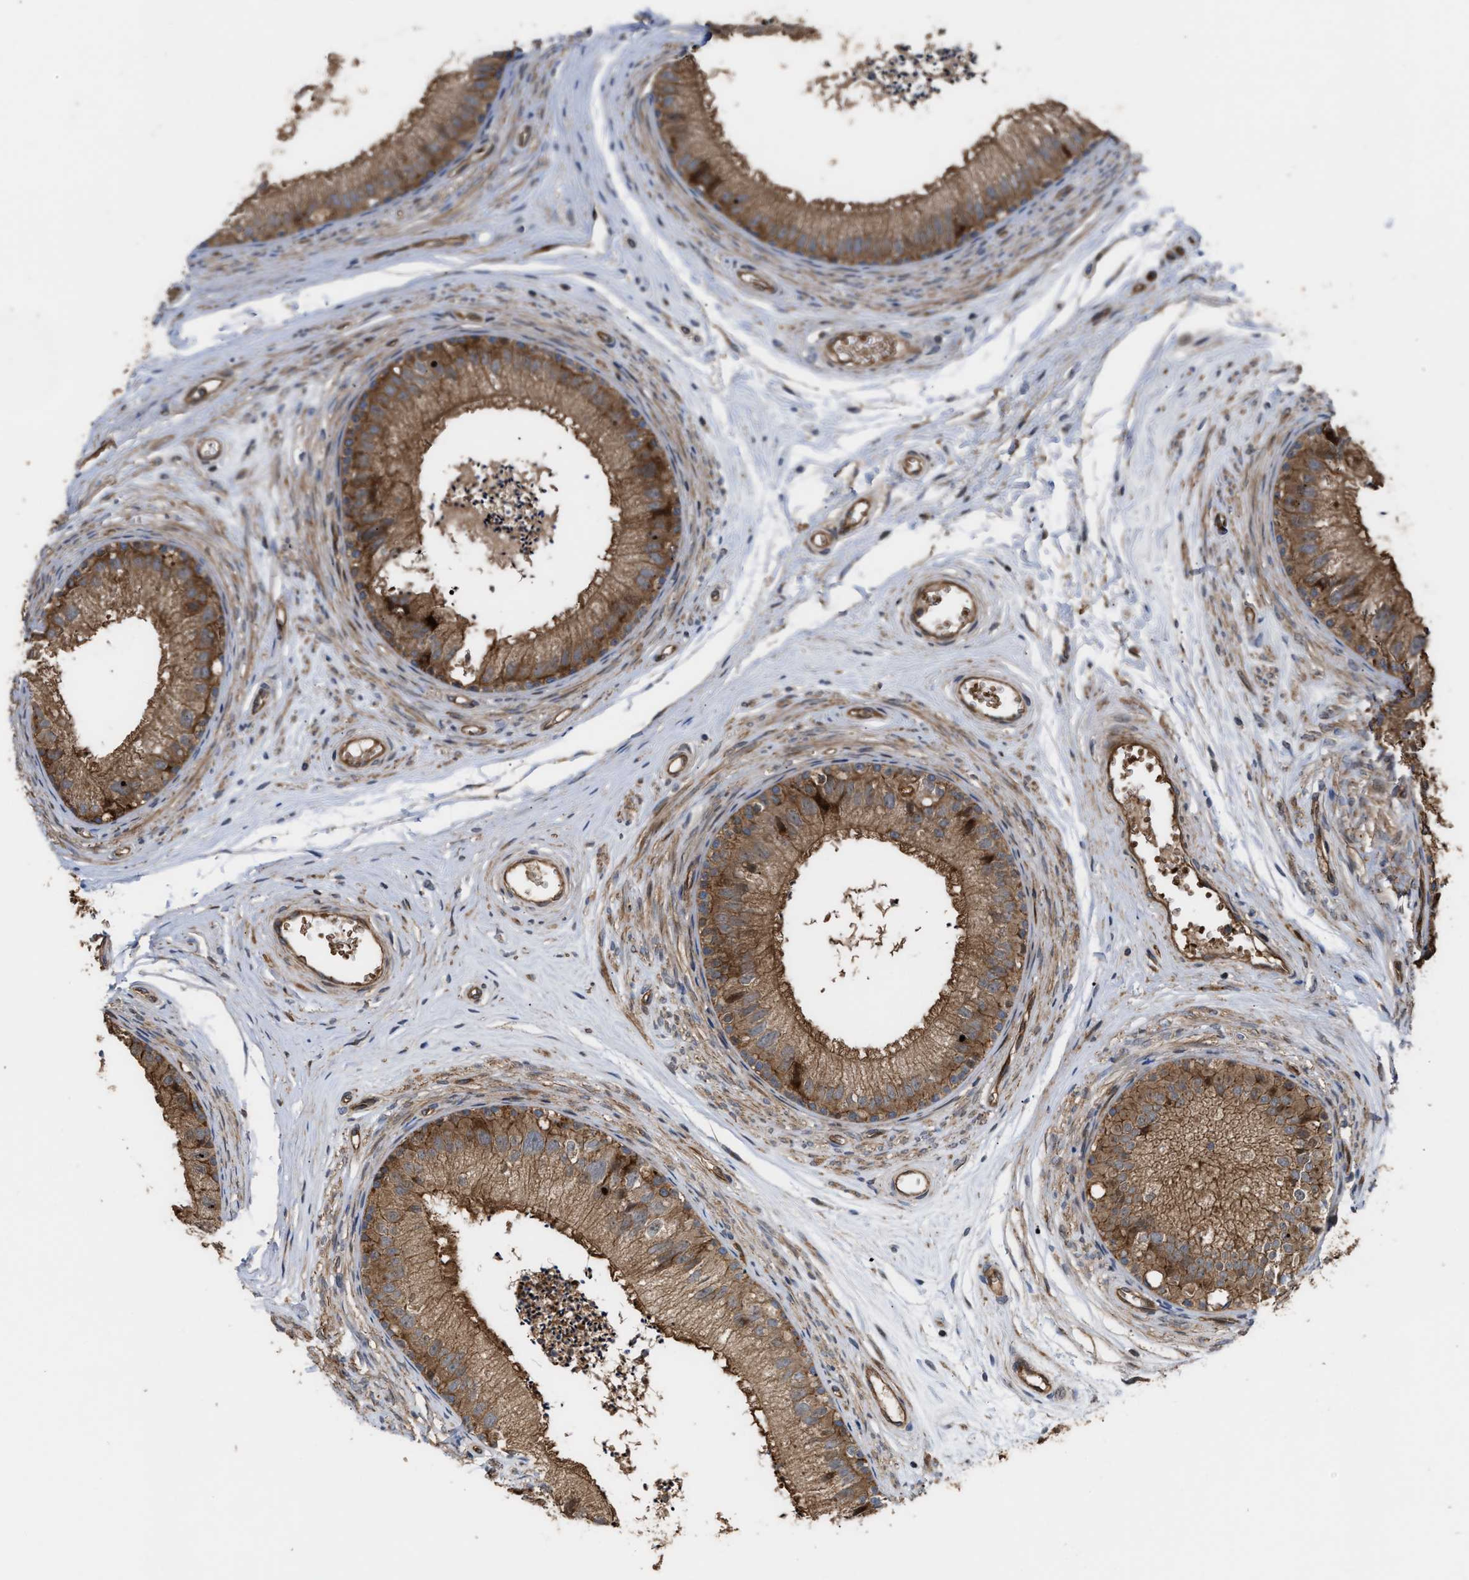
{"staining": {"intensity": "moderate", "quantity": ">75%", "location": "cytoplasmic/membranous"}, "tissue": "epididymis", "cell_type": "Glandular cells", "image_type": "normal", "snomed": [{"axis": "morphology", "description": "Normal tissue, NOS"}, {"axis": "topography", "description": "Epididymis"}], "caption": "Epididymis stained for a protein shows moderate cytoplasmic/membranous positivity in glandular cells. The staining is performed using DAB (3,3'-diaminobenzidine) brown chromogen to label protein expression. The nuclei are counter-stained blue using hematoxylin.", "gene": "STAU1", "patient": {"sex": "male", "age": 56}}